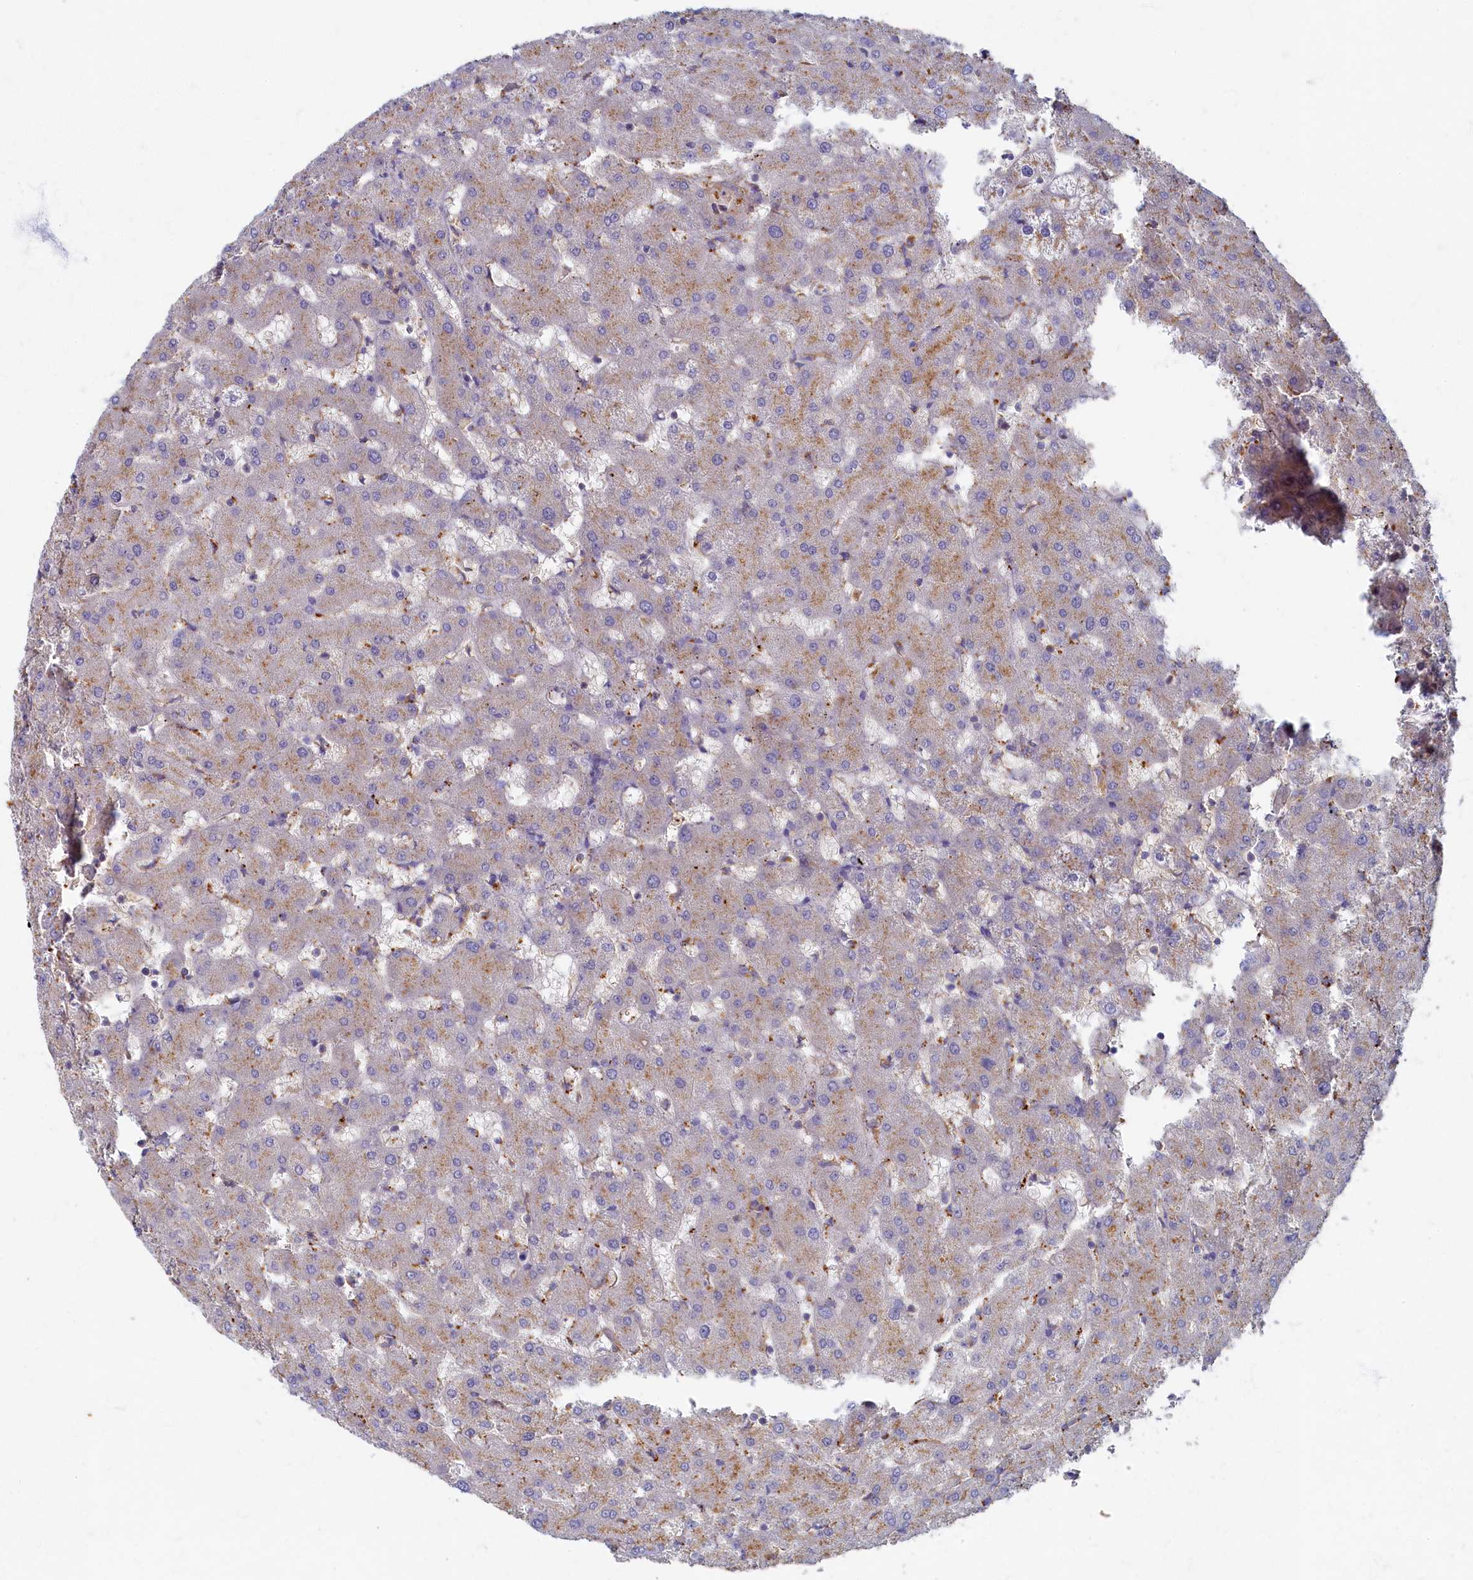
{"staining": {"intensity": "weak", "quantity": "<25%", "location": "cytoplasmic/membranous"}, "tissue": "liver", "cell_type": "Cholangiocytes", "image_type": "normal", "snomed": [{"axis": "morphology", "description": "Normal tissue, NOS"}, {"axis": "topography", "description": "Liver"}], "caption": "This is an immunohistochemistry (IHC) histopathology image of benign human liver. There is no positivity in cholangiocytes.", "gene": "PSMG2", "patient": {"sex": "female", "age": 63}}